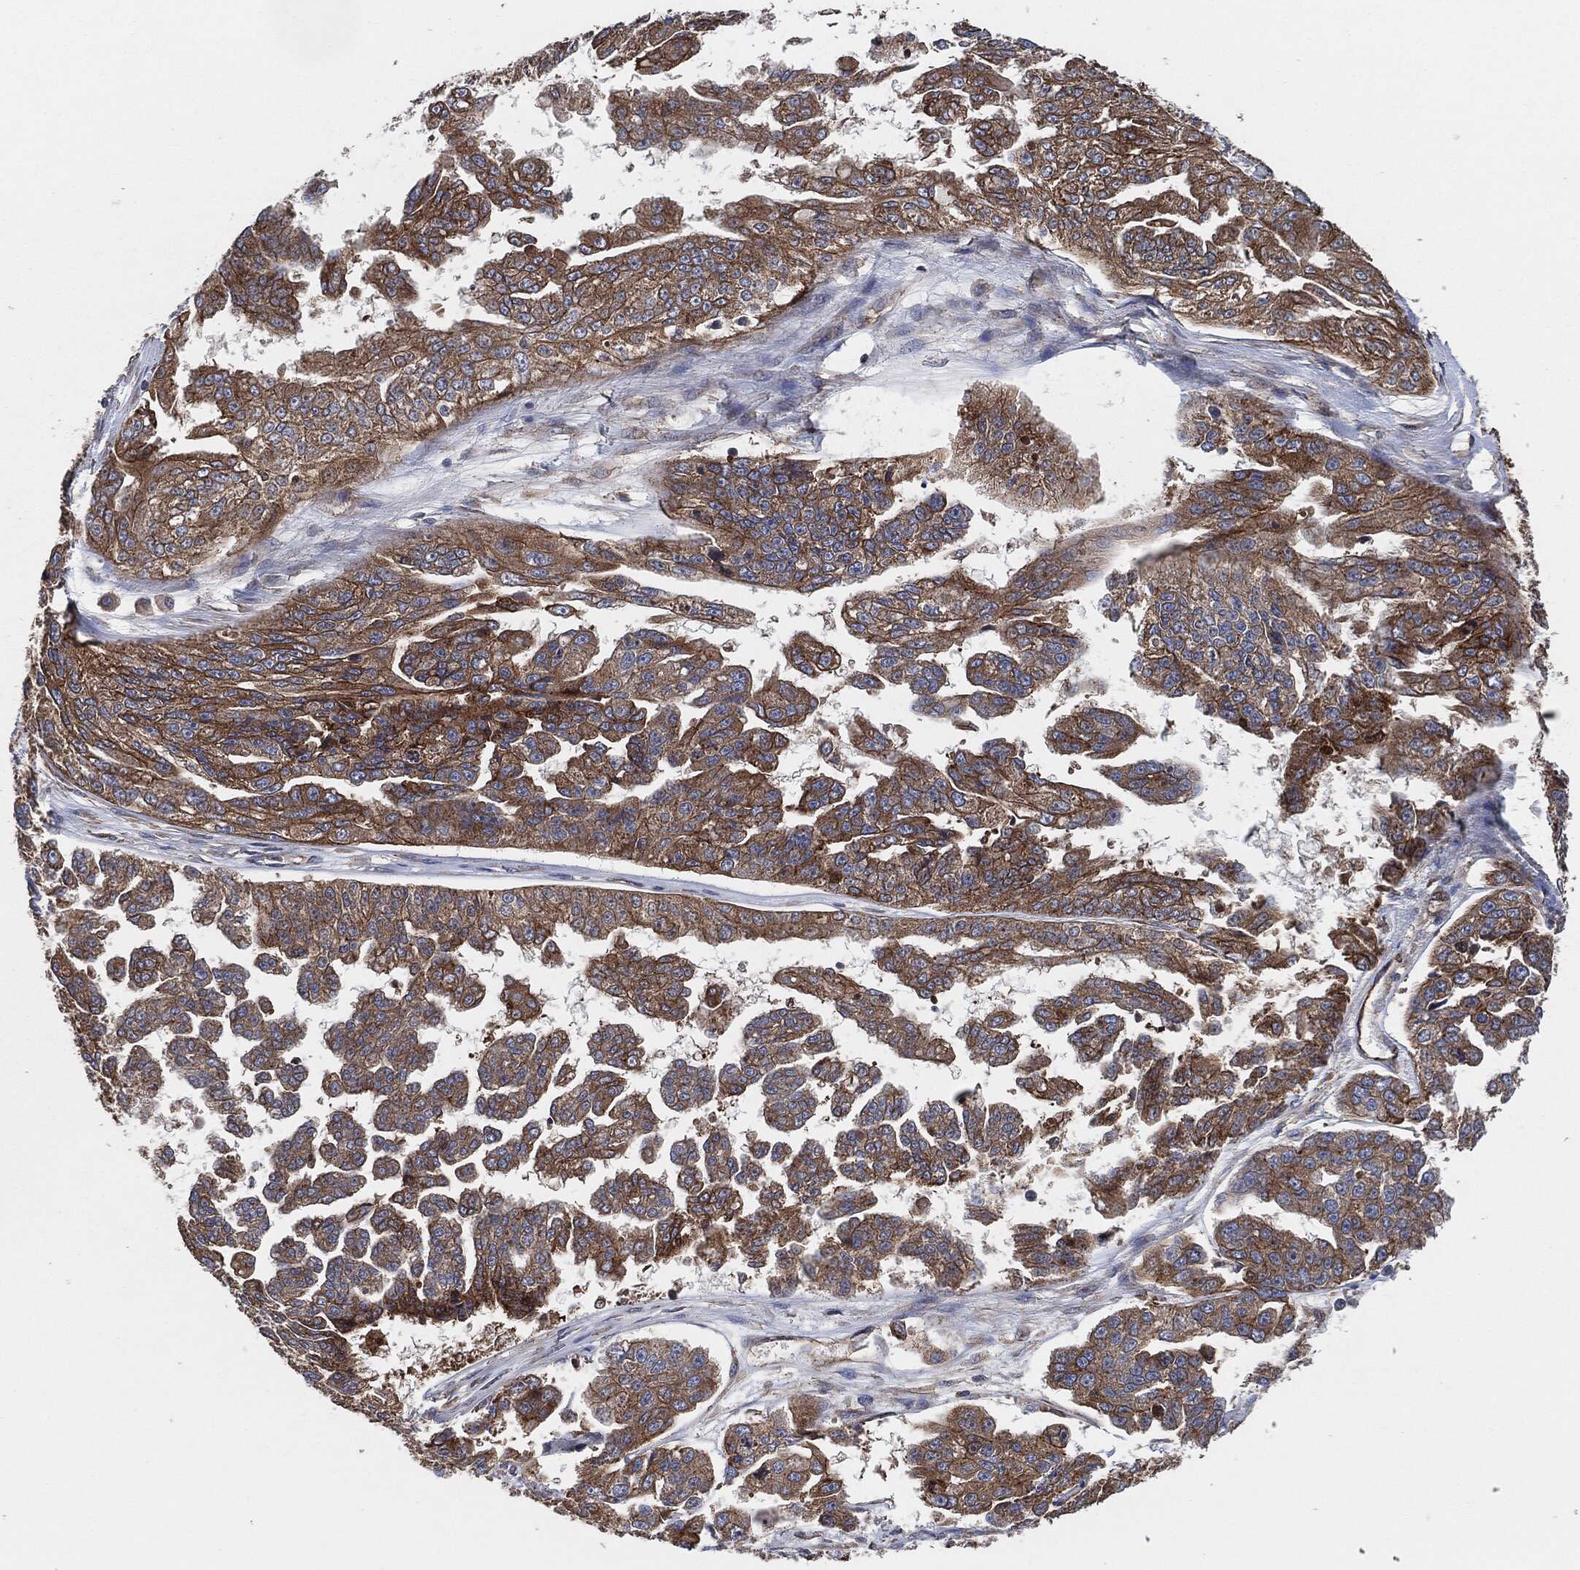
{"staining": {"intensity": "strong", "quantity": "25%-75%", "location": "cytoplasmic/membranous"}, "tissue": "ovarian cancer", "cell_type": "Tumor cells", "image_type": "cancer", "snomed": [{"axis": "morphology", "description": "Cystadenocarcinoma, serous, NOS"}, {"axis": "topography", "description": "Ovary"}], "caption": "DAB (3,3'-diaminobenzidine) immunohistochemical staining of human serous cystadenocarcinoma (ovarian) shows strong cytoplasmic/membranous protein positivity in approximately 25%-75% of tumor cells.", "gene": "CTNNA1", "patient": {"sex": "female", "age": 58}}